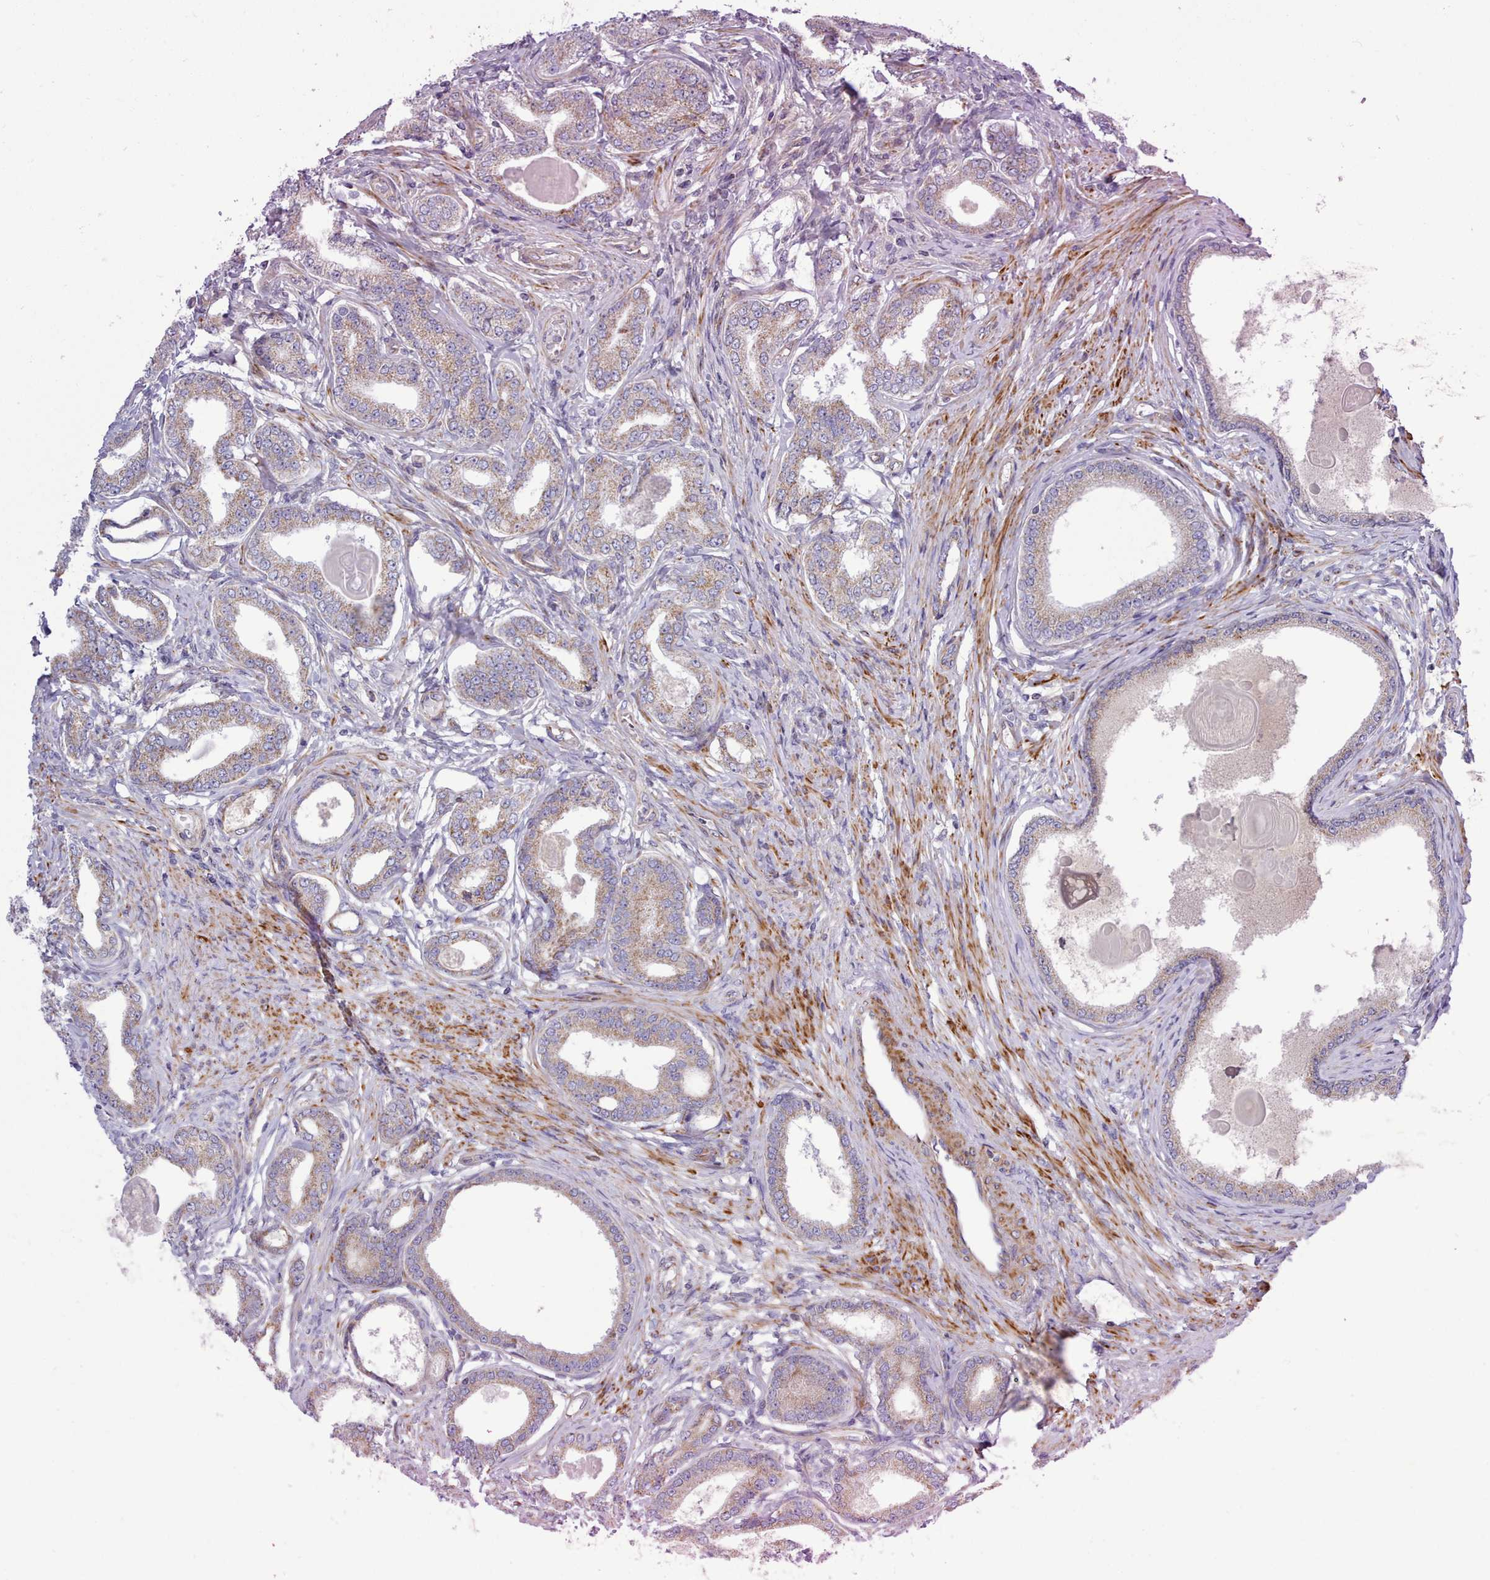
{"staining": {"intensity": "moderate", "quantity": "25%-75%", "location": "cytoplasmic/membranous"}, "tissue": "prostate cancer", "cell_type": "Tumor cells", "image_type": "cancer", "snomed": [{"axis": "morphology", "description": "Adenocarcinoma, High grade"}, {"axis": "topography", "description": "Prostate"}], "caption": "IHC staining of prostate adenocarcinoma (high-grade), which demonstrates medium levels of moderate cytoplasmic/membranous expression in about 25%-75% of tumor cells indicating moderate cytoplasmic/membranous protein expression. The staining was performed using DAB (brown) for protein detection and nuclei were counterstained in hematoxylin (blue).", "gene": "MRPL21", "patient": {"sex": "male", "age": 69}}